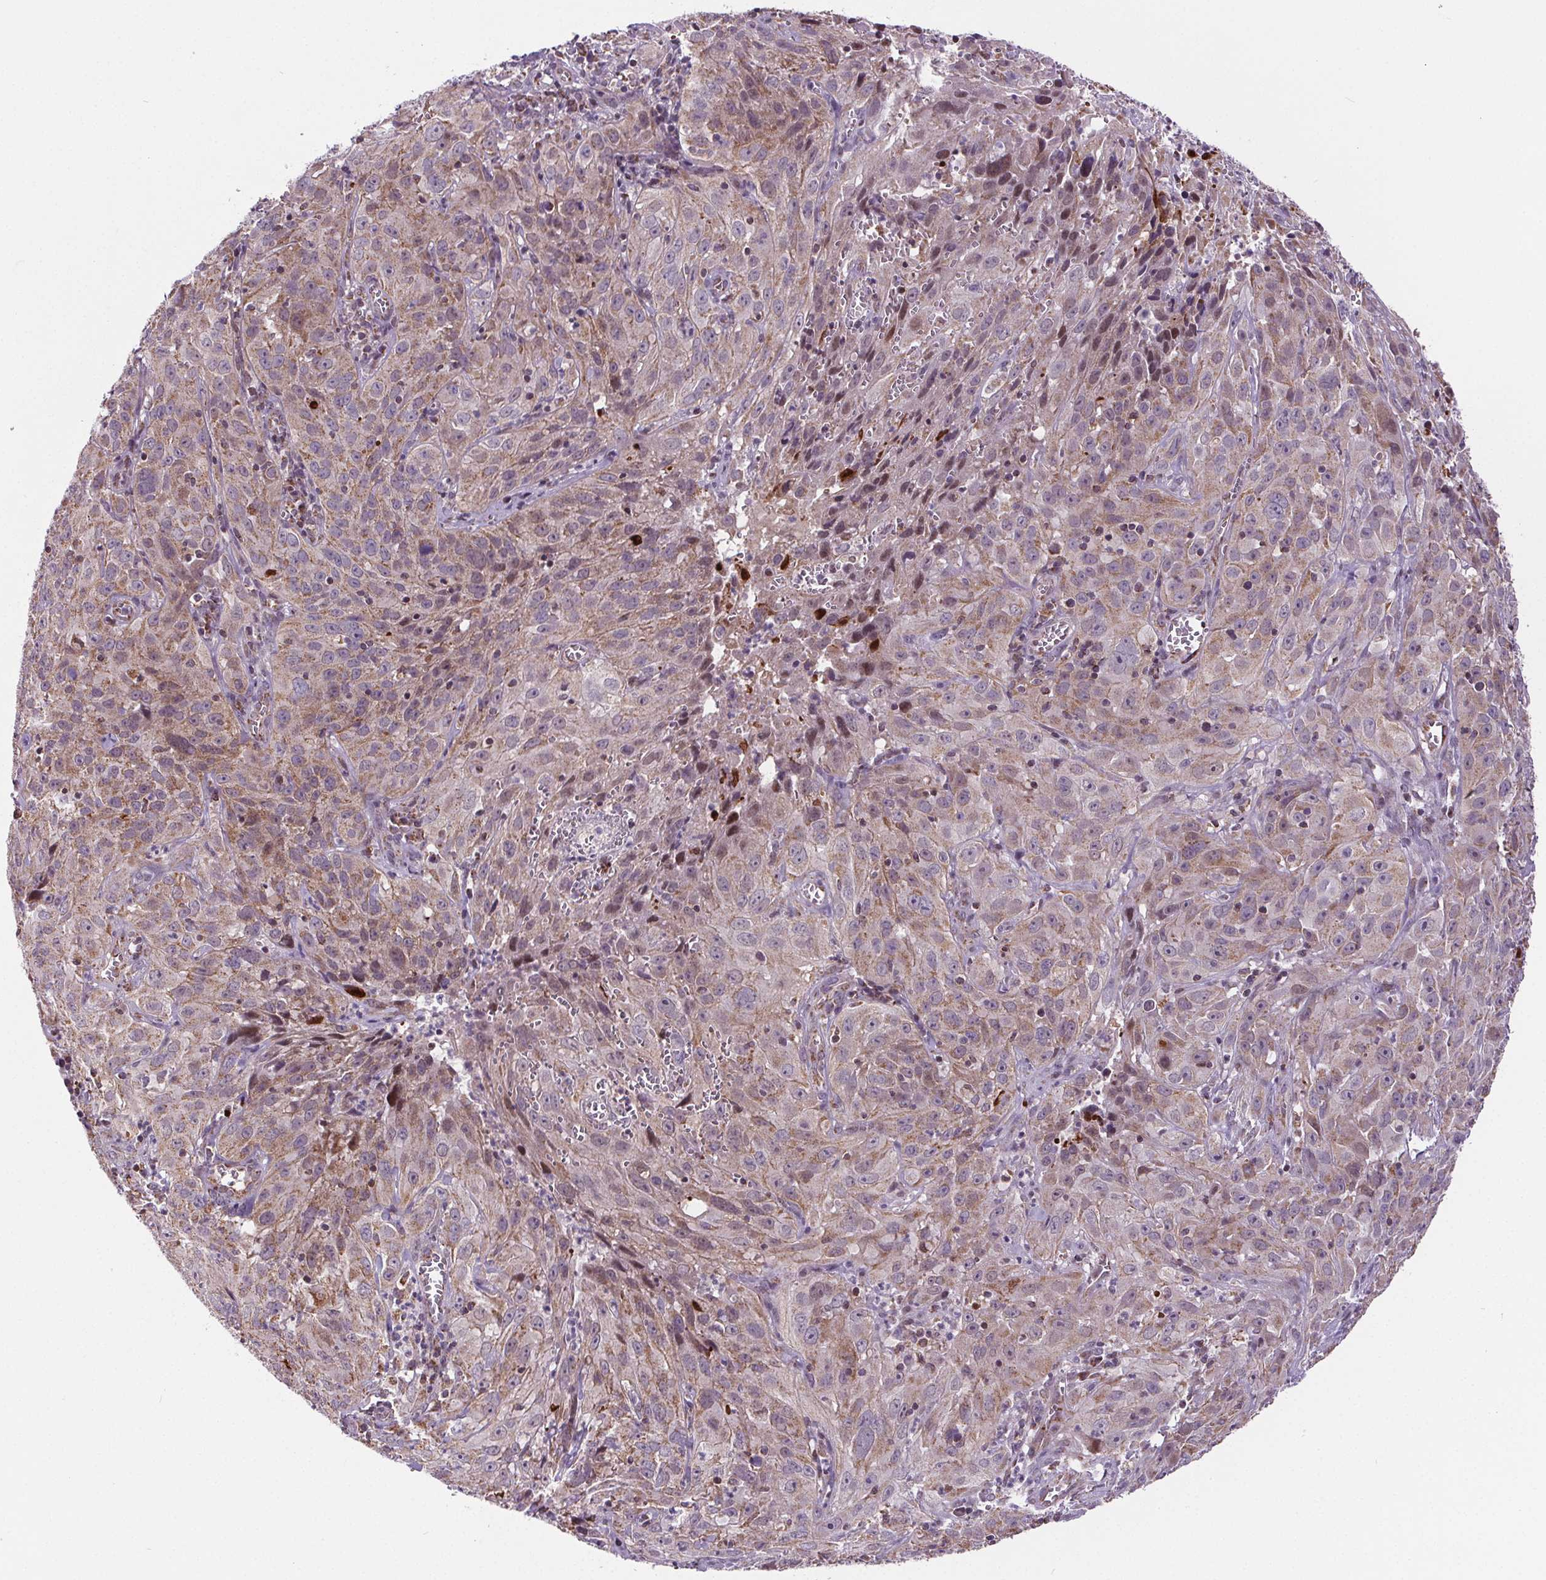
{"staining": {"intensity": "weak", "quantity": ">75%", "location": "cytoplasmic/membranous"}, "tissue": "cervical cancer", "cell_type": "Tumor cells", "image_type": "cancer", "snomed": [{"axis": "morphology", "description": "Squamous cell carcinoma, NOS"}, {"axis": "topography", "description": "Cervix"}], "caption": "The photomicrograph reveals staining of cervical cancer, revealing weak cytoplasmic/membranous protein expression (brown color) within tumor cells.", "gene": "SUCLA2", "patient": {"sex": "female", "age": 32}}